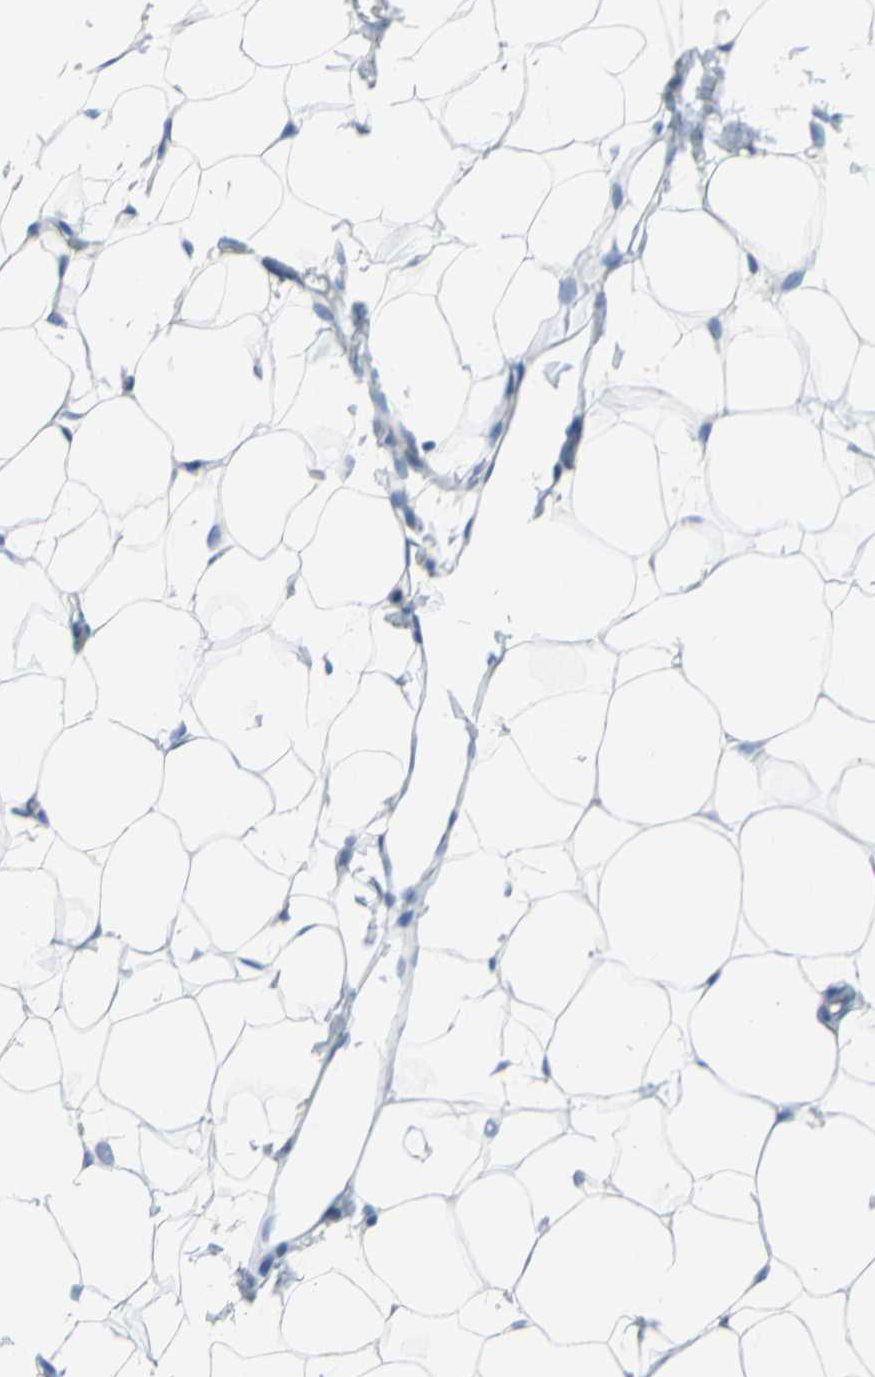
{"staining": {"intensity": "negative", "quantity": "none", "location": "none"}, "tissue": "adipose tissue", "cell_type": "Adipocytes", "image_type": "normal", "snomed": [{"axis": "morphology", "description": "Normal tissue, NOS"}, {"axis": "topography", "description": "Breast"}, {"axis": "topography", "description": "Adipose tissue"}], "caption": "A histopathology image of human adipose tissue is negative for staining in adipocytes. (DAB (3,3'-diaminobenzidine) IHC visualized using brightfield microscopy, high magnification).", "gene": "DSC2", "patient": {"sex": "female", "age": 25}}